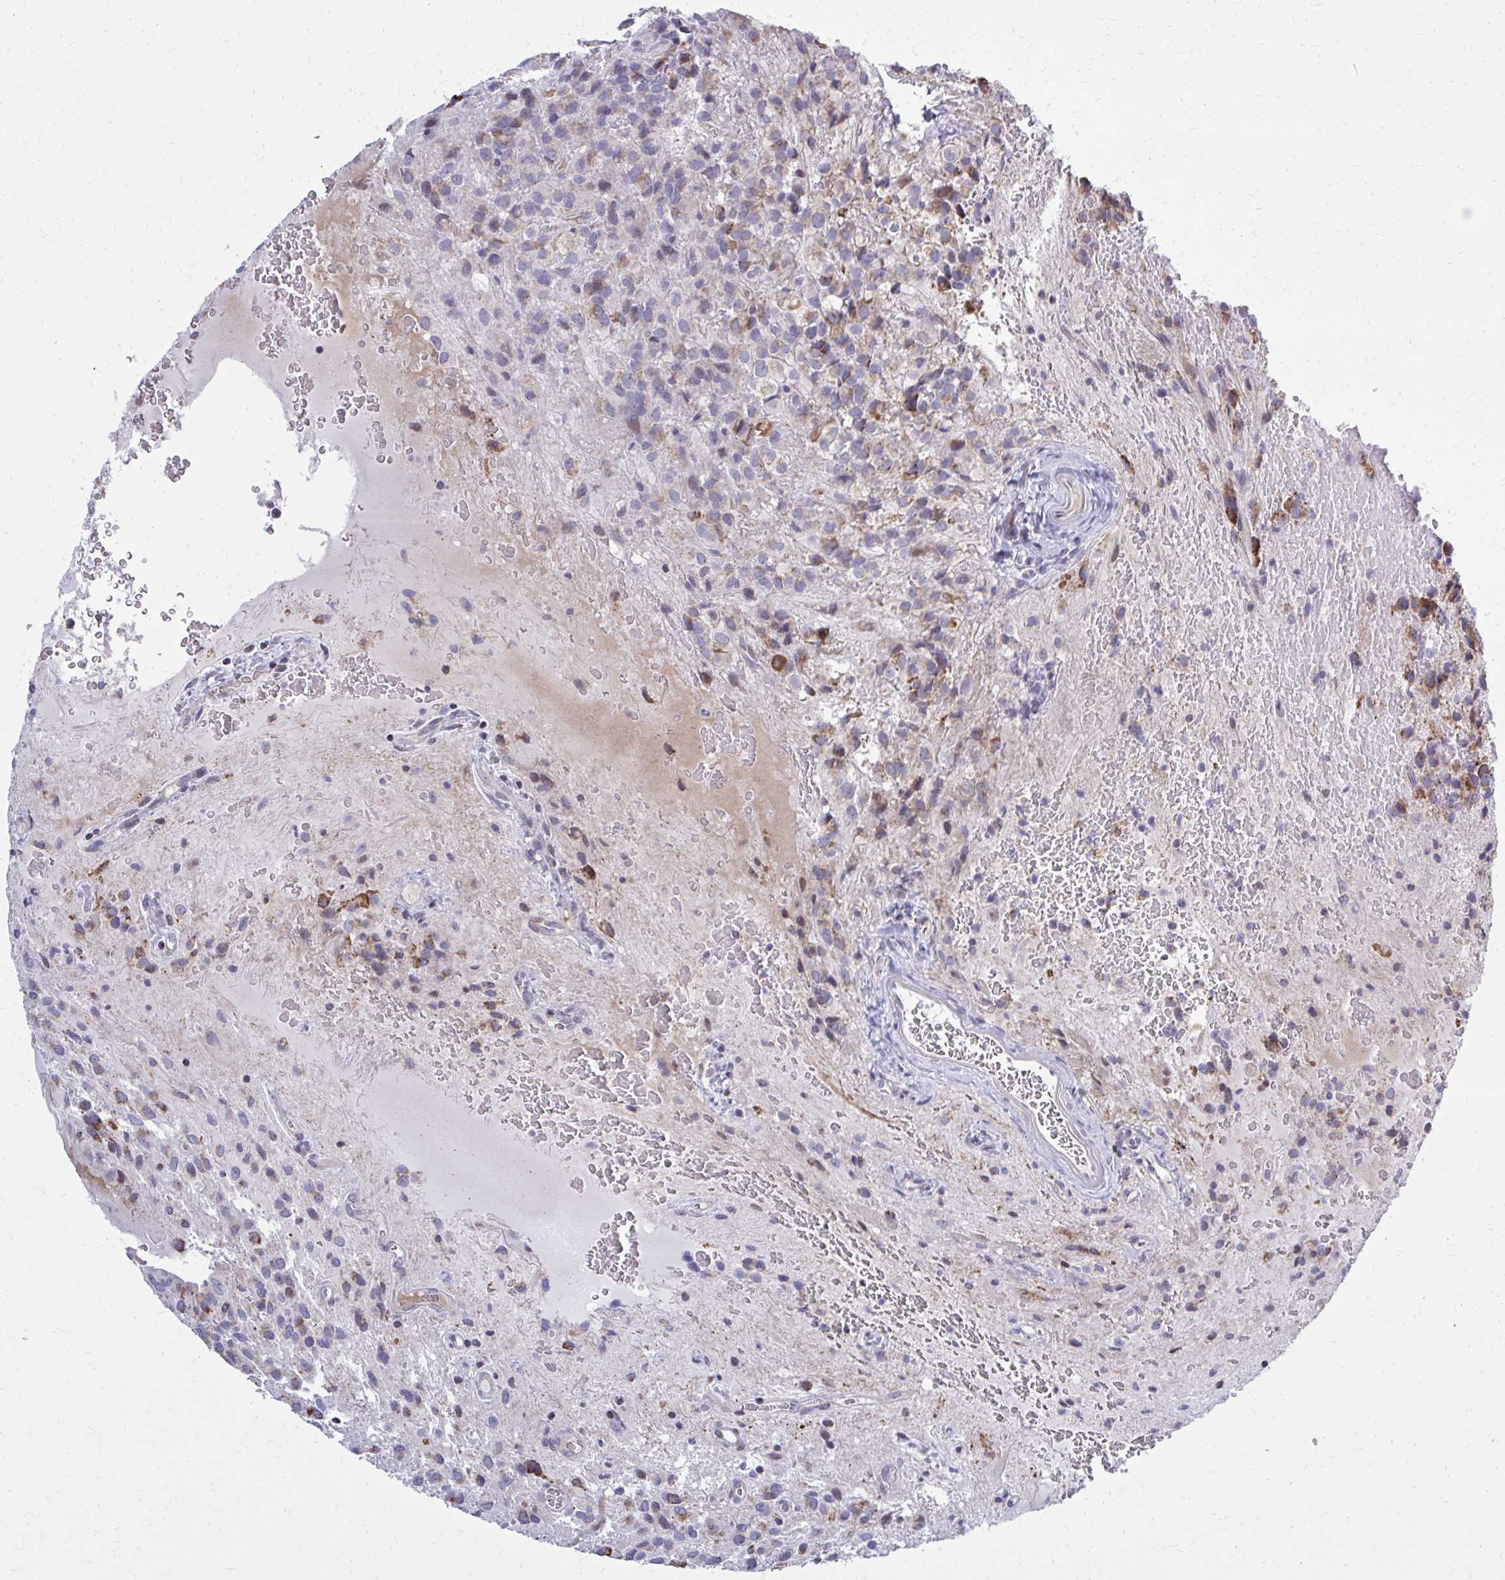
{"staining": {"intensity": "moderate", "quantity": "<25%", "location": "cytoplasmic/membranous"}, "tissue": "glioma", "cell_type": "Tumor cells", "image_type": "cancer", "snomed": [{"axis": "morphology", "description": "Glioma, malignant, Low grade"}, {"axis": "topography", "description": "Brain"}], "caption": "This micrograph exhibits immunohistochemistry staining of low-grade glioma (malignant), with low moderate cytoplasmic/membranous staining in approximately <25% of tumor cells.", "gene": "ZNF362", "patient": {"sex": "male", "age": 56}}